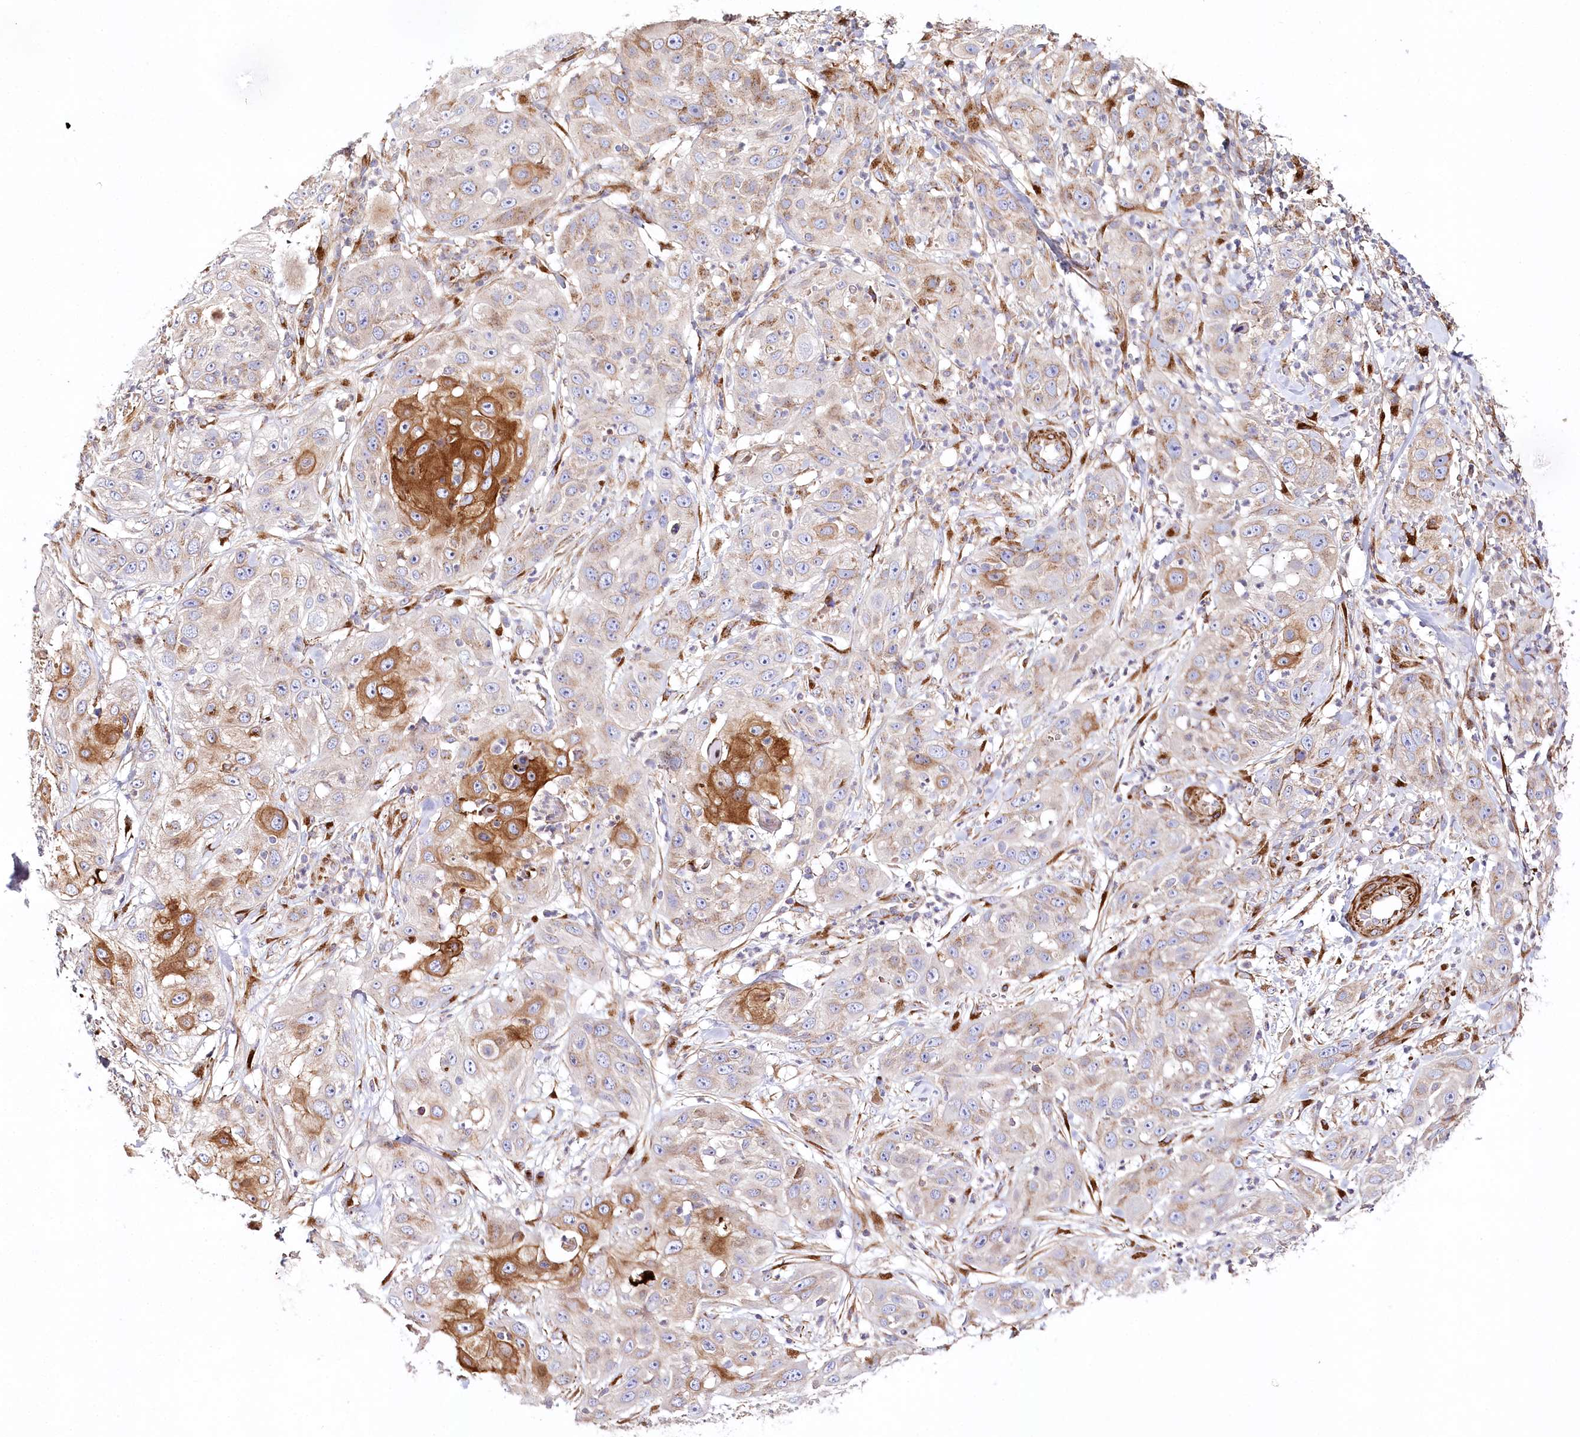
{"staining": {"intensity": "strong", "quantity": "25%-75%", "location": "cytoplasmic/membranous"}, "tissue": "skin cancer", "cell_type": "Tumor cells", "image_type": "cancer", "snomed": [{"axis": "morphology", "description": "Squamous cell carcinoma, NOS"}, {"axis": "topography", "description": "Skin"}], "caption": "The micrograph exhibits staining of skin cancer, revealing strong cytoplasmic/membranous protein positivity (brown color) within tumor cells. The protein of interest is shown in brown color, while the nuclei are stained blue.", "gene": "ABRAXAS2", "patient": {"sex": "female", "age": 44}}